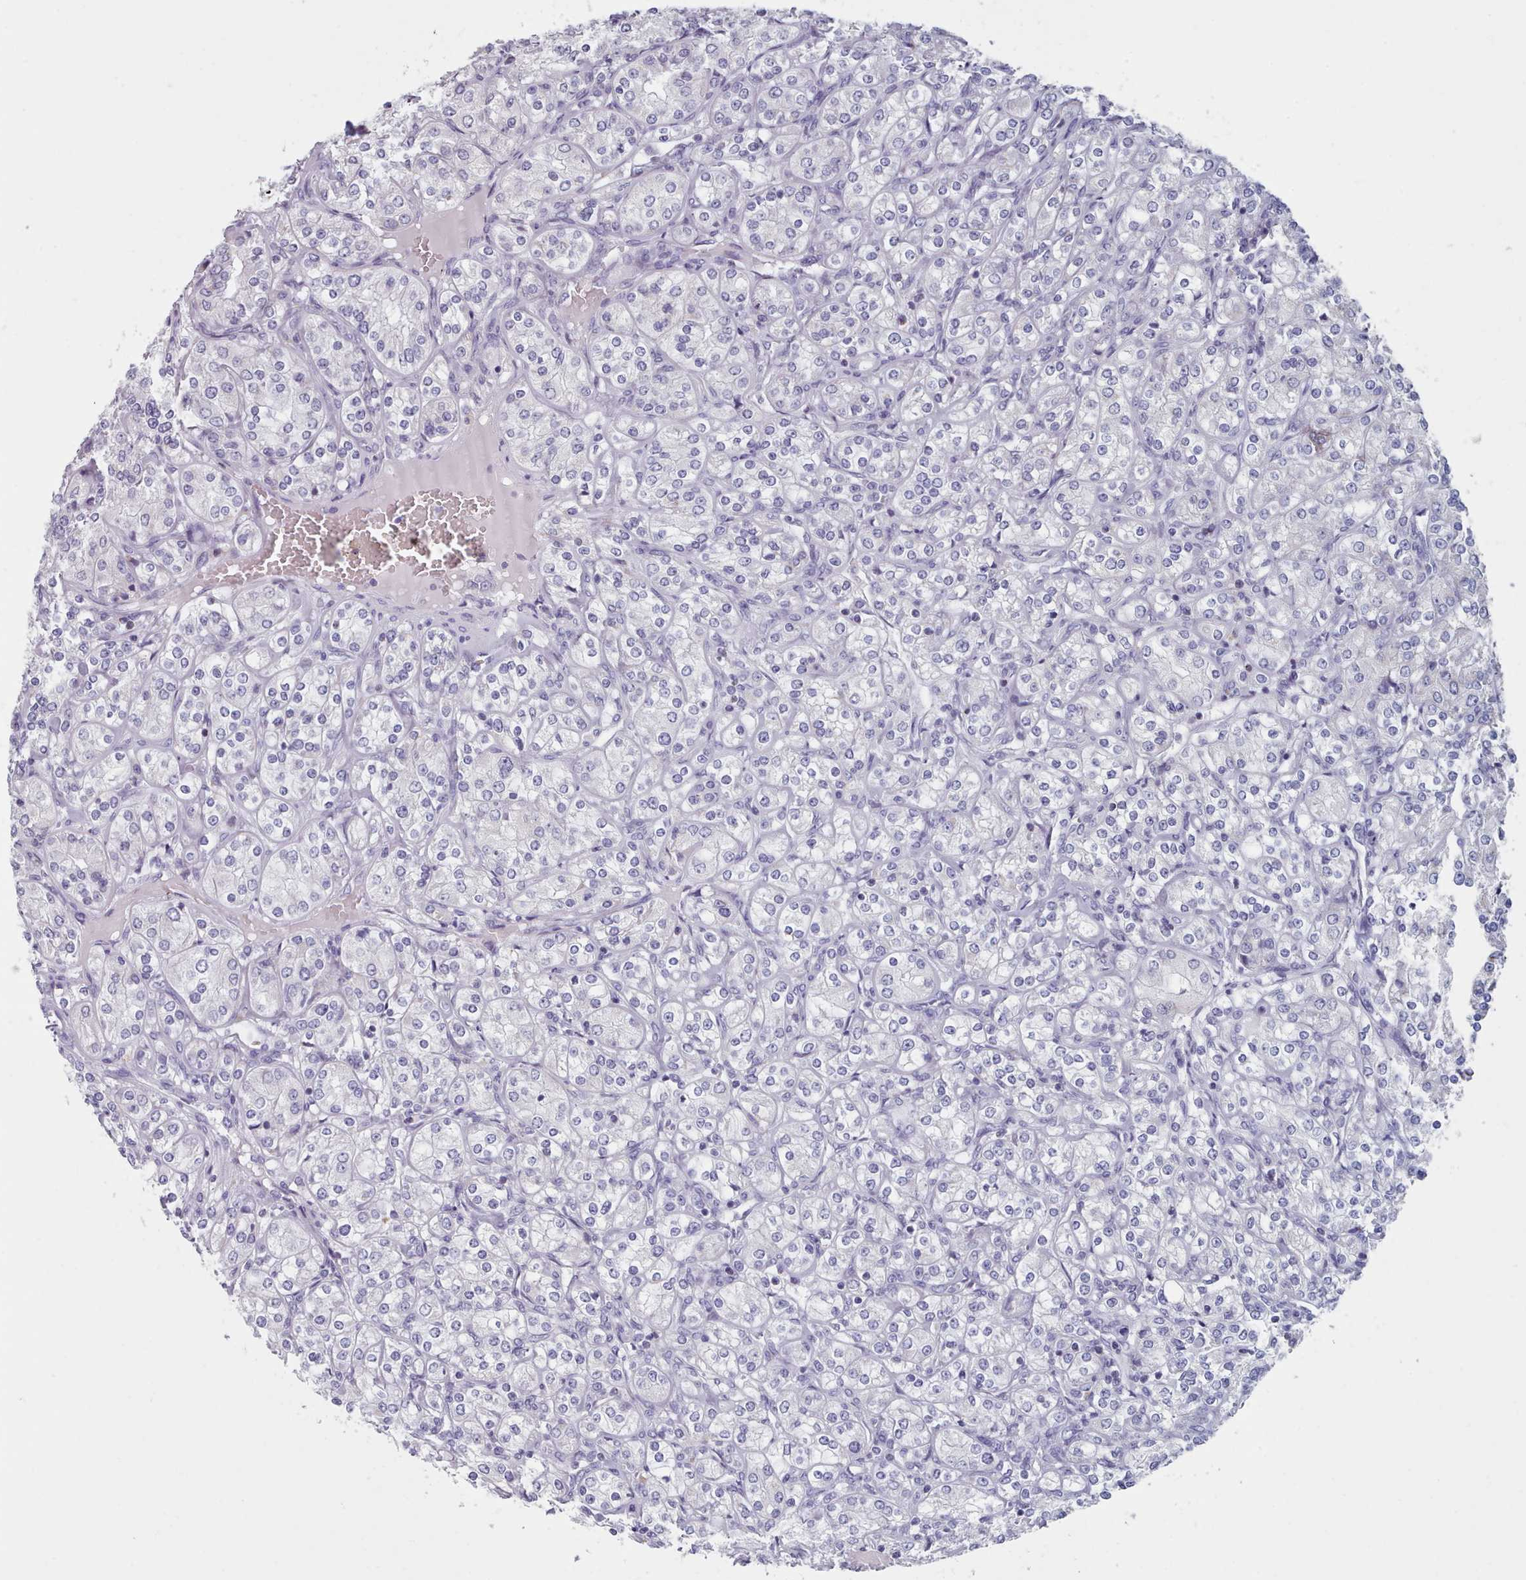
{"staining": {"intensity": "negative", "quantity": "none", "location": "none"}, "tissue": "renal cancer", "cell_type": "Tumor cells", "image_type": "cancer", "snomed": [{"axis": "morphology", "description": "Adenocarcinoma, NOS"}, {"axis": "topography", "description": "Kidney"}], "caption": "Renal cancer was stained to show a protein in brown. There is no significant staining in tumor cells.", "gene": "FAM170B", "patient": {"sex": "male", "age": 77}}